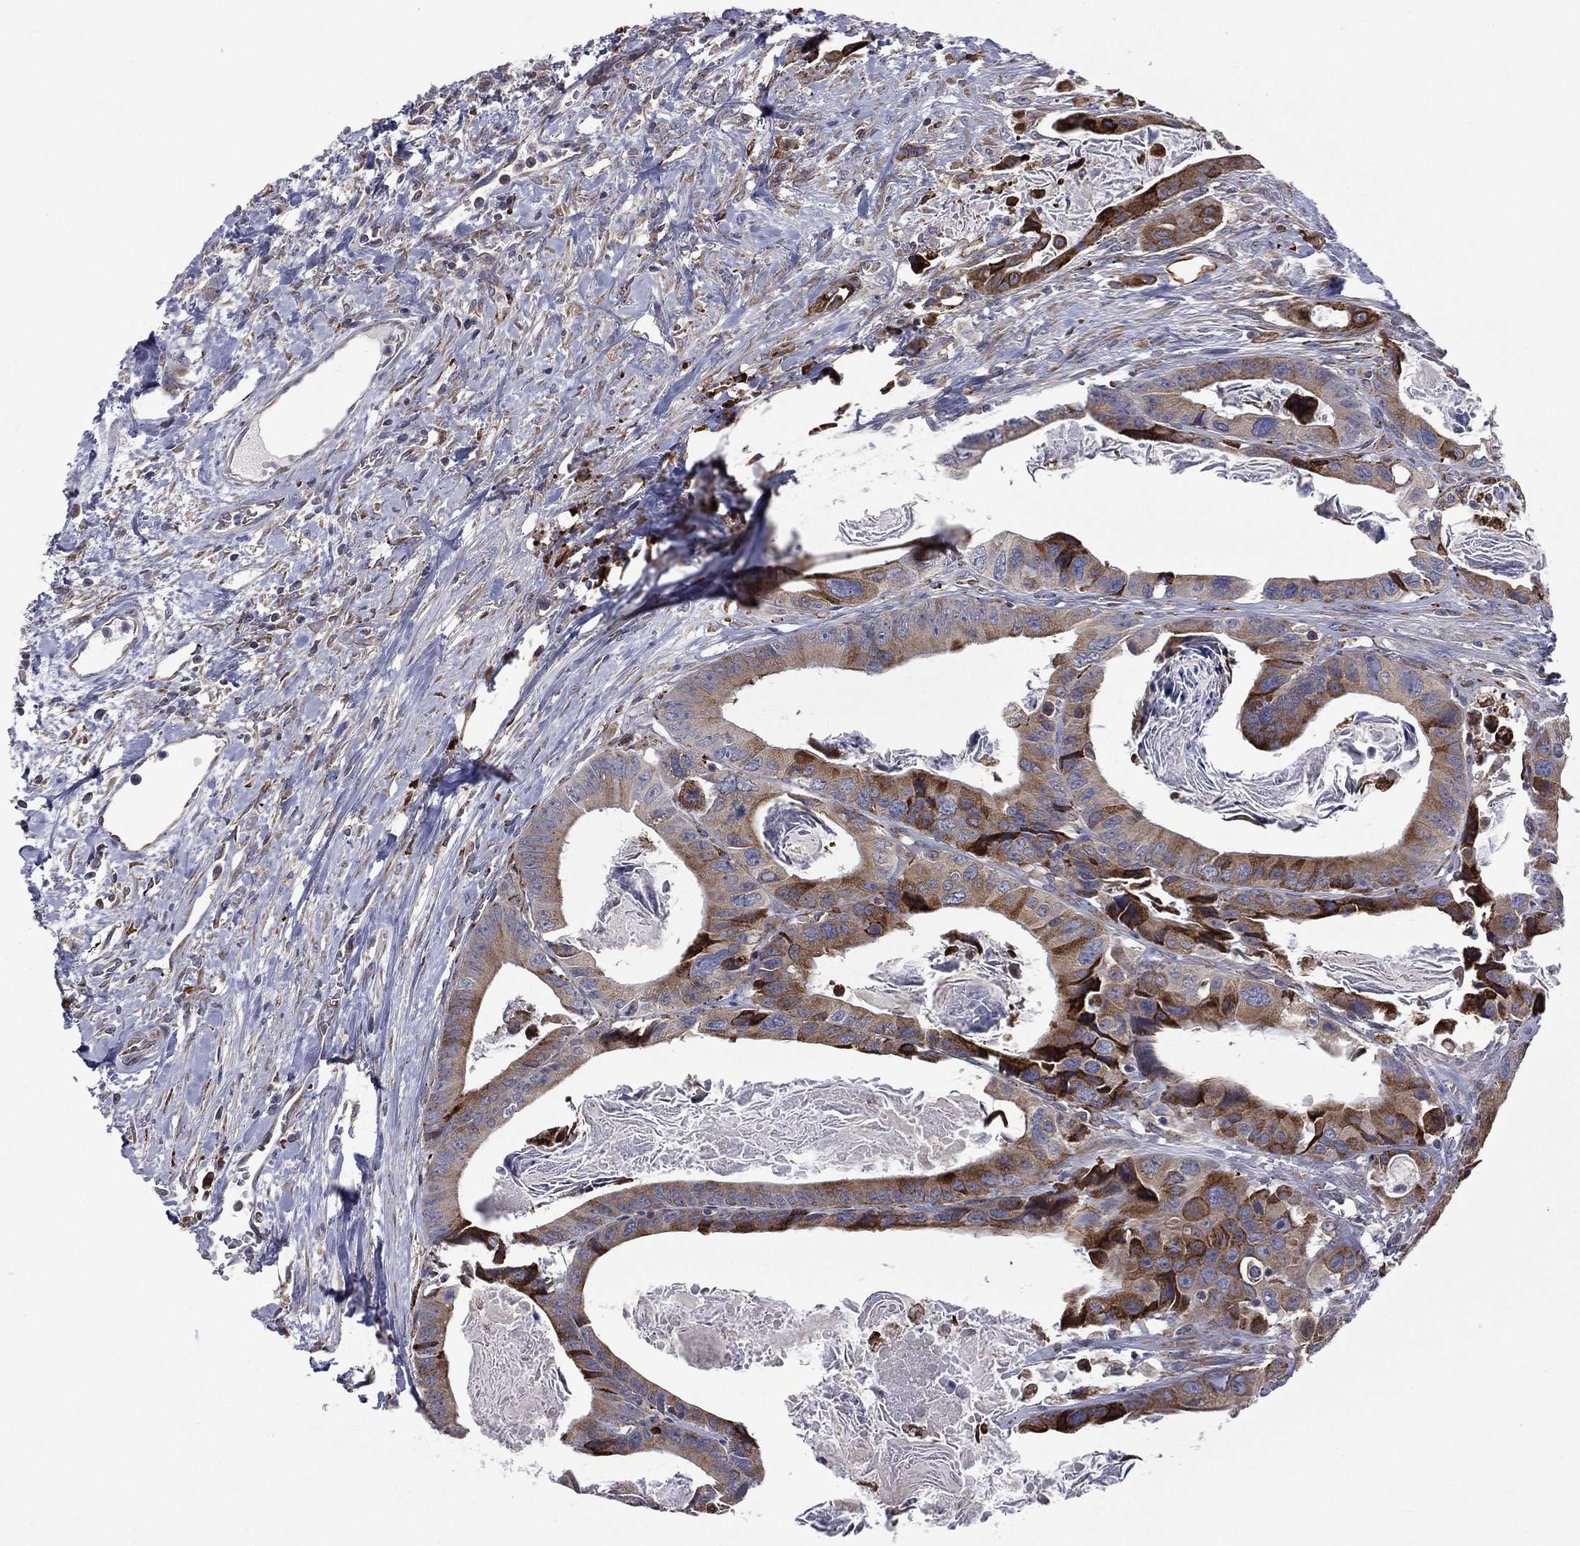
{"staining": {"intensity": "strong", "quantity": ">75%", "location": "cytoplasmic/membranous"}, "tissue": "colorectal cancer", "cell_type": "Tumor cells", "image_type": "cancer", "snomed": [{"axis": "morphology", "description": "Adenocarcinoma, NOS"}, {"axis": "topography", "description": "Rectum"}], "caption": "Brown immunohistochemical staining in human adenocarcinoma (colorectal) shows strong cytoplasmic/membranous positivity in approximately >75% of tumor cells.", "gene": "C20orf96", "patient": {"sex": "male", "age": 64}}